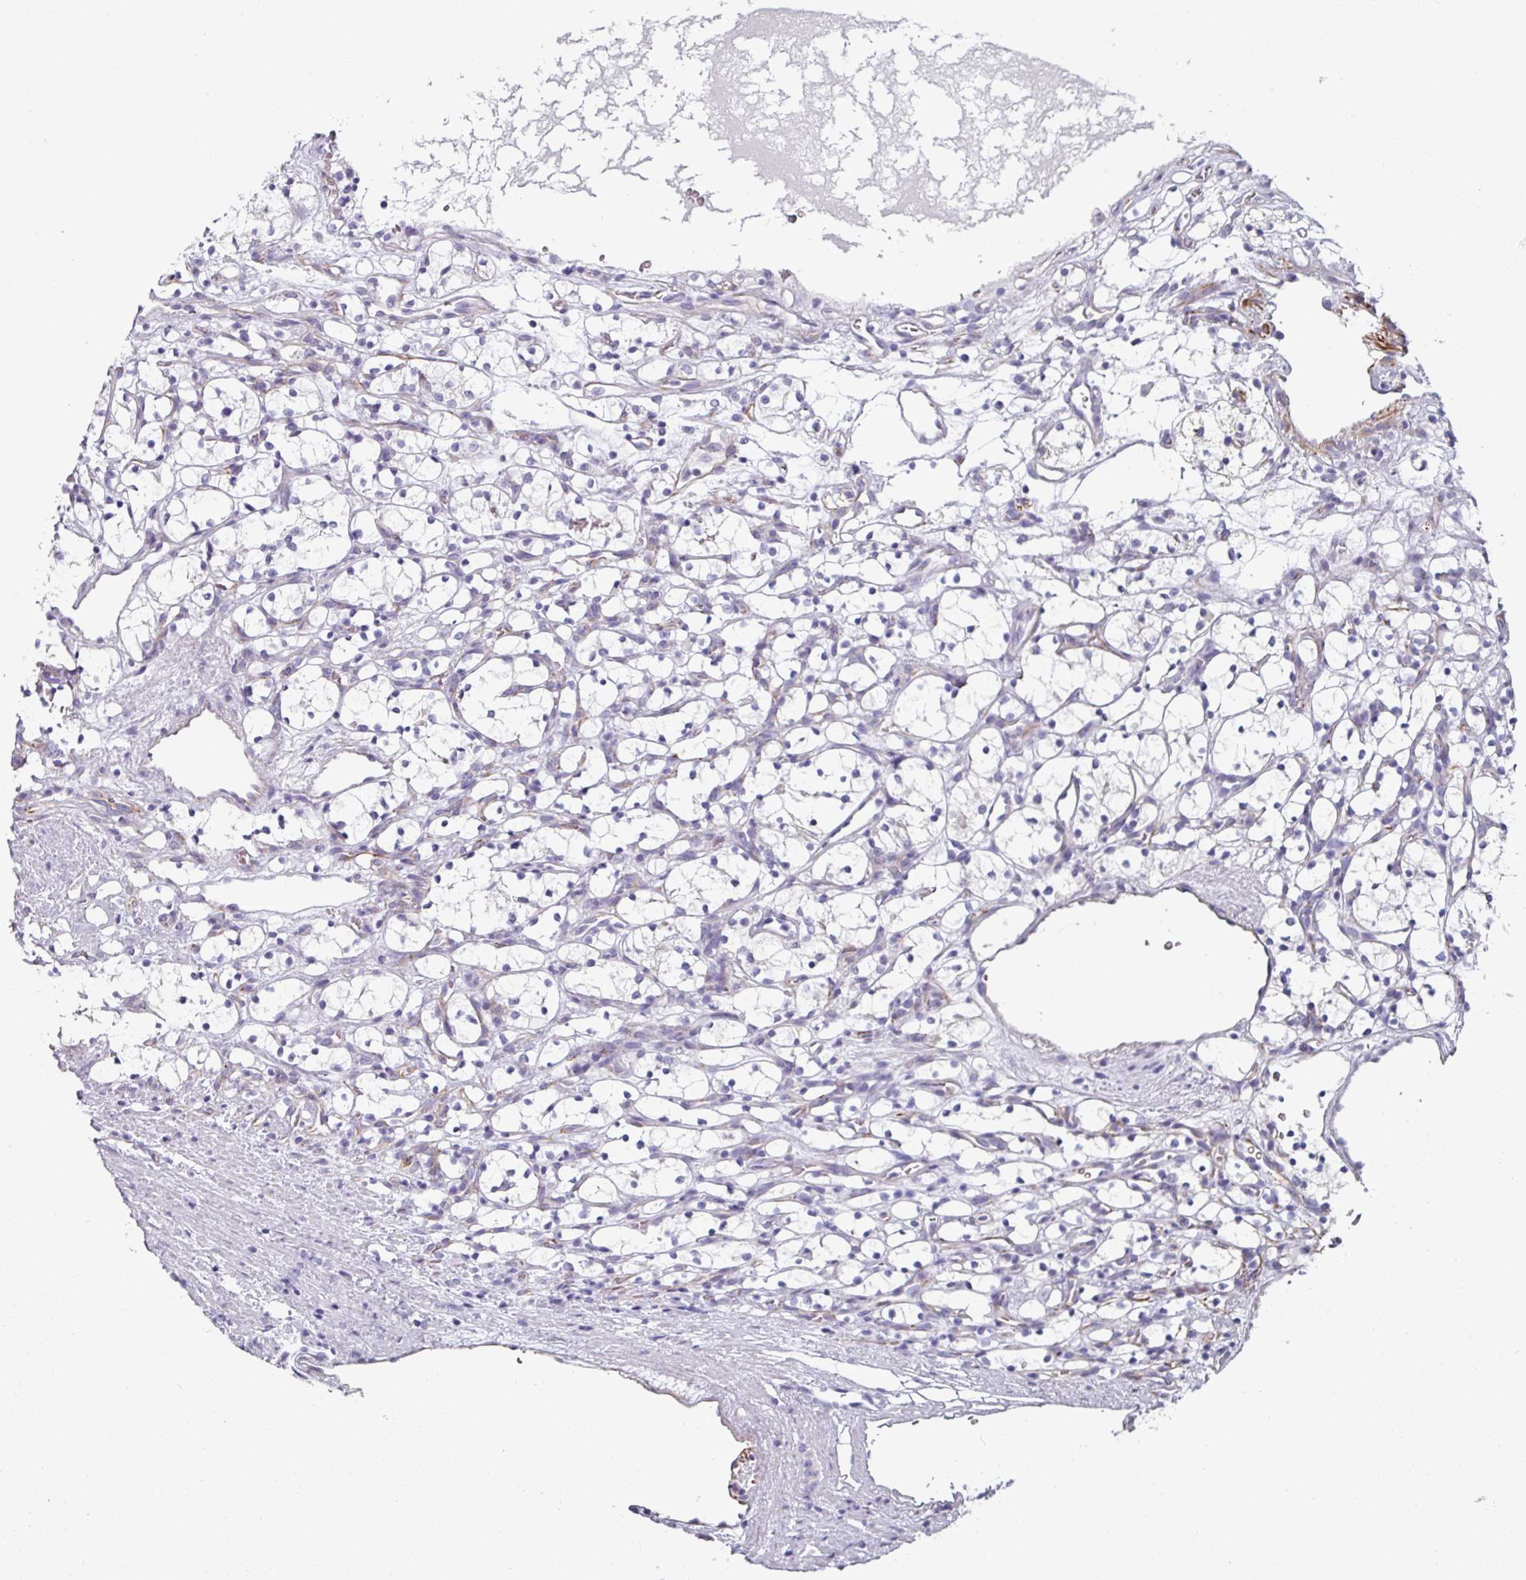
{"staining": {"intensity": "negative", "quantity": "none", "location": "none"}, "tissue": "renal cancer", "cell_type": "Tumor cells", "image_type": "cancer", "snomed": [{"axis": "morphology", "description": "Adenocarcinoma, NOS"}, {"axis": "topography", "description": "Kidney"}], "caption": "Immunohistochemistry of renal adenocarcinoma exhibits no positivity in tumor cells.", "gene": "SLC17A7", "patient": {"sex": "female", "age": 69}}